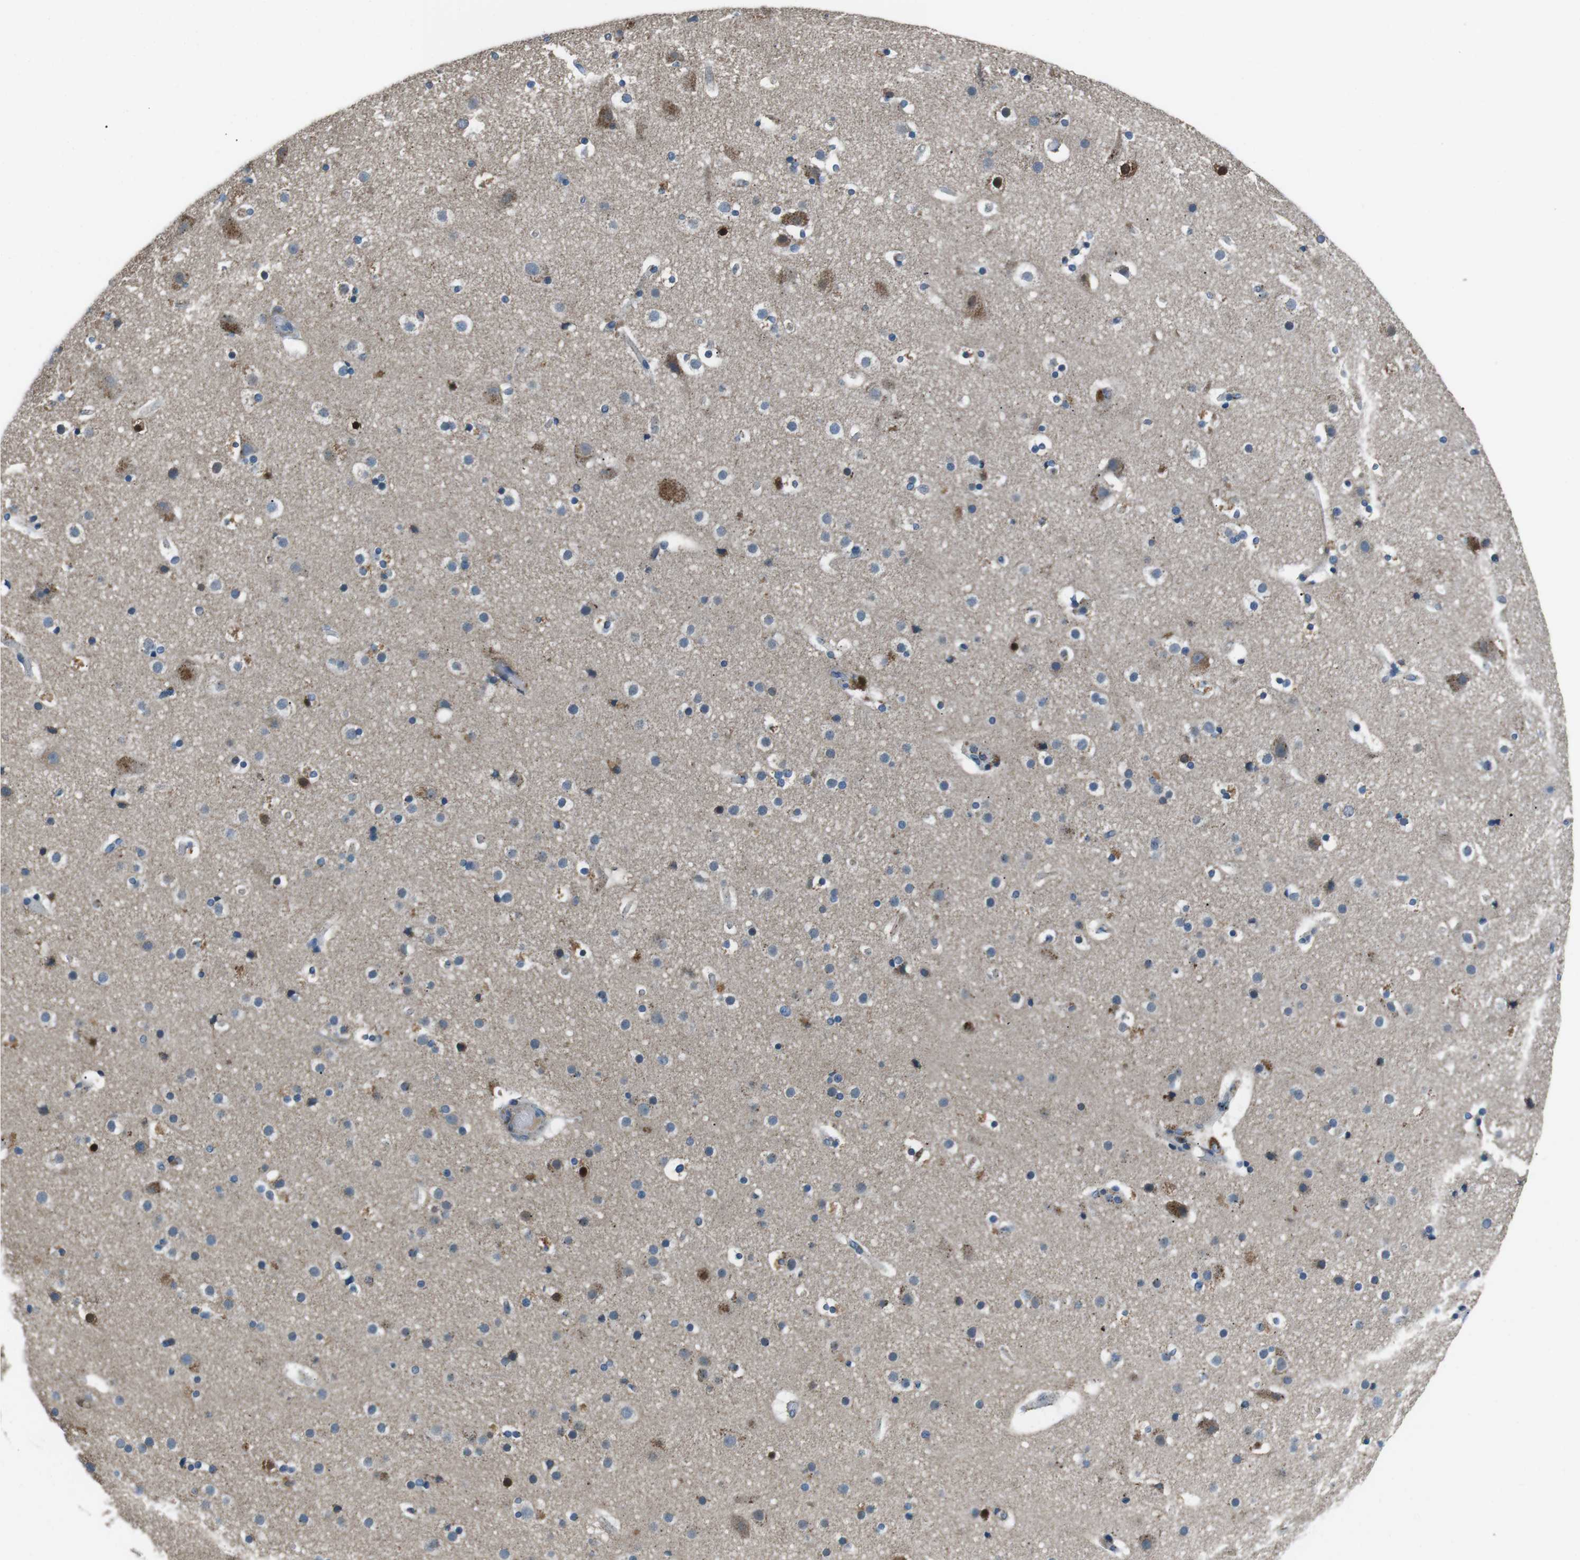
{"staining": {"intensity": "weak", "quantity": ">75%", "location": "cytoplasmic/membranous"}, "tissue": "cerebral cortex", "cell_type": "Endothelial cells", "image_type": "normal", "snomed": [{"axis": "morphology", "description": "Normal tissue, NOS"}, {"axis": "topography", "description": "Cerebral cortex"}], "caption": "A high-resolution photomicrograph shows IHC staining of benign cerebral cortex, which displays weak cytoplasmic/membranous staining in approximately >75% of endothelial cells. The protein of interest is stained brown, and the nuclei are stained in blue (DAB IHC with brightfield microscopy, high magnification).", "gene": "FAM3B", "patient": {"sex": "male", "age": 57}}